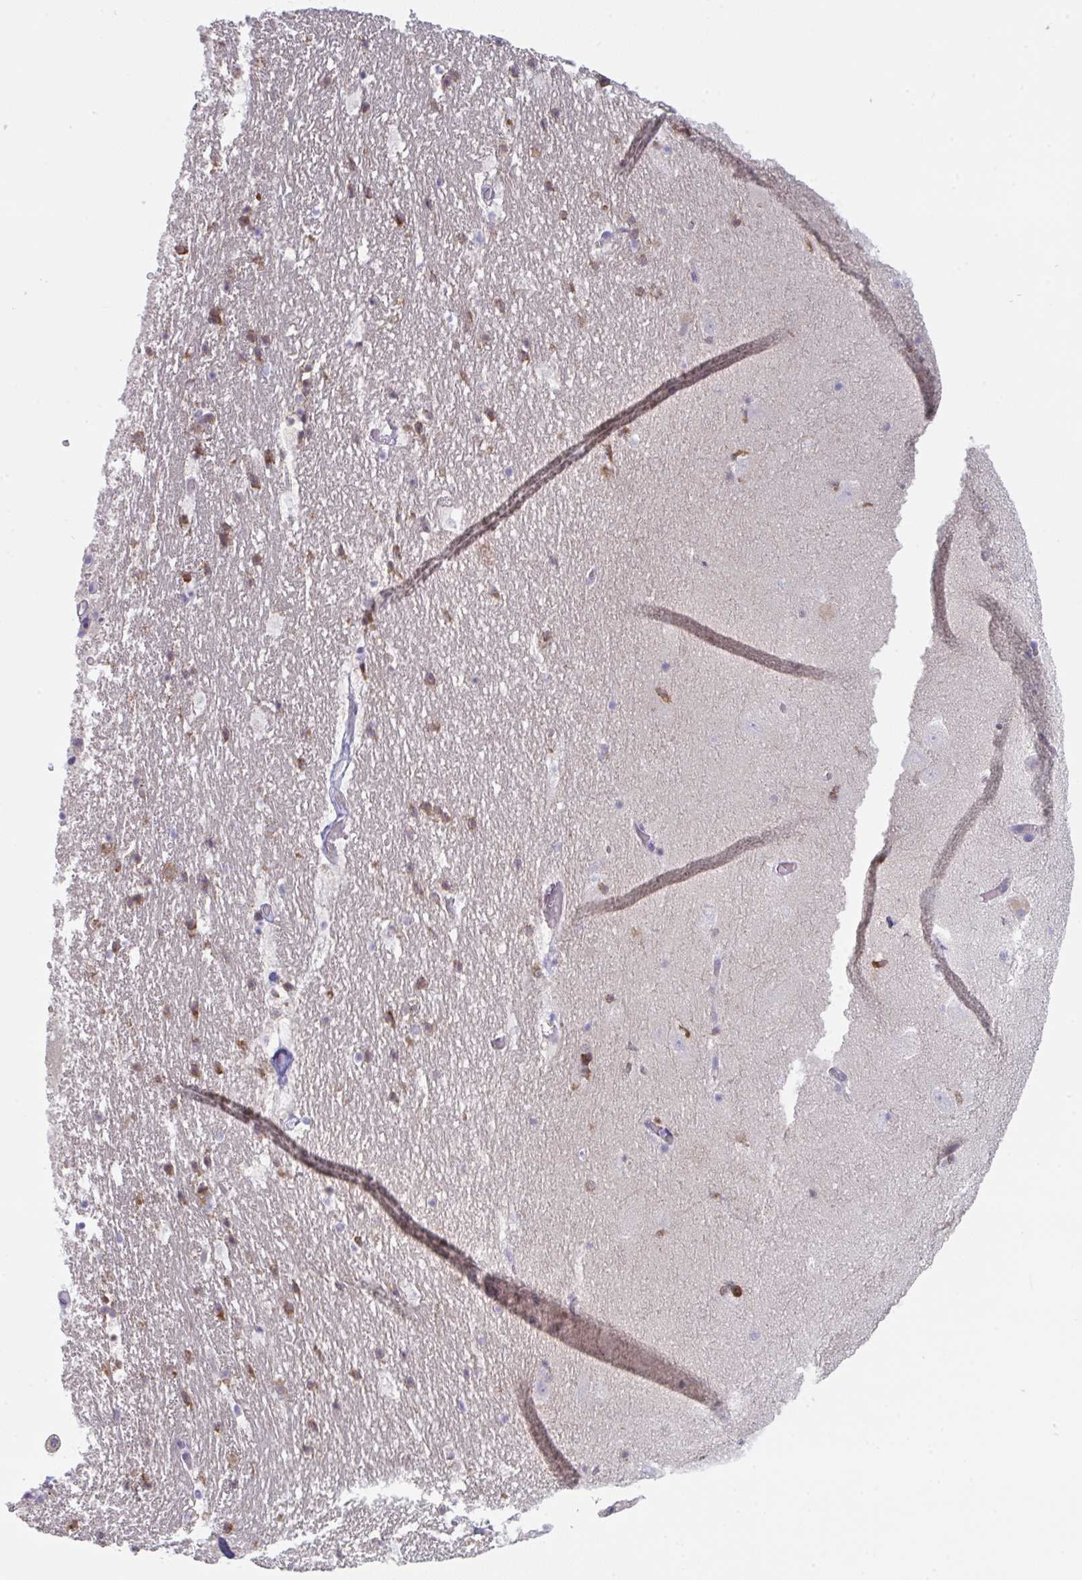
{"staining": {"intensity": "moderate", "quantity": "25%-75%", "location": "cytoplasmic/membranous"}, "tissue": "hippocampus", "cell_type": "Glial cells", "image_type": "normal", "snomed": [{"axis": "morphology", "description": "Normal tissue, NOS"}, {"axis": "topography", "description": "Hippocampus"}], "caption": "Moderate cytoplasmic/membranous expression is identified in approximately 25%-75% of glial cells in unremarkable hippocampus.", "gene": "PTPRD", "patient": {"sex": "female", "age": 42}}